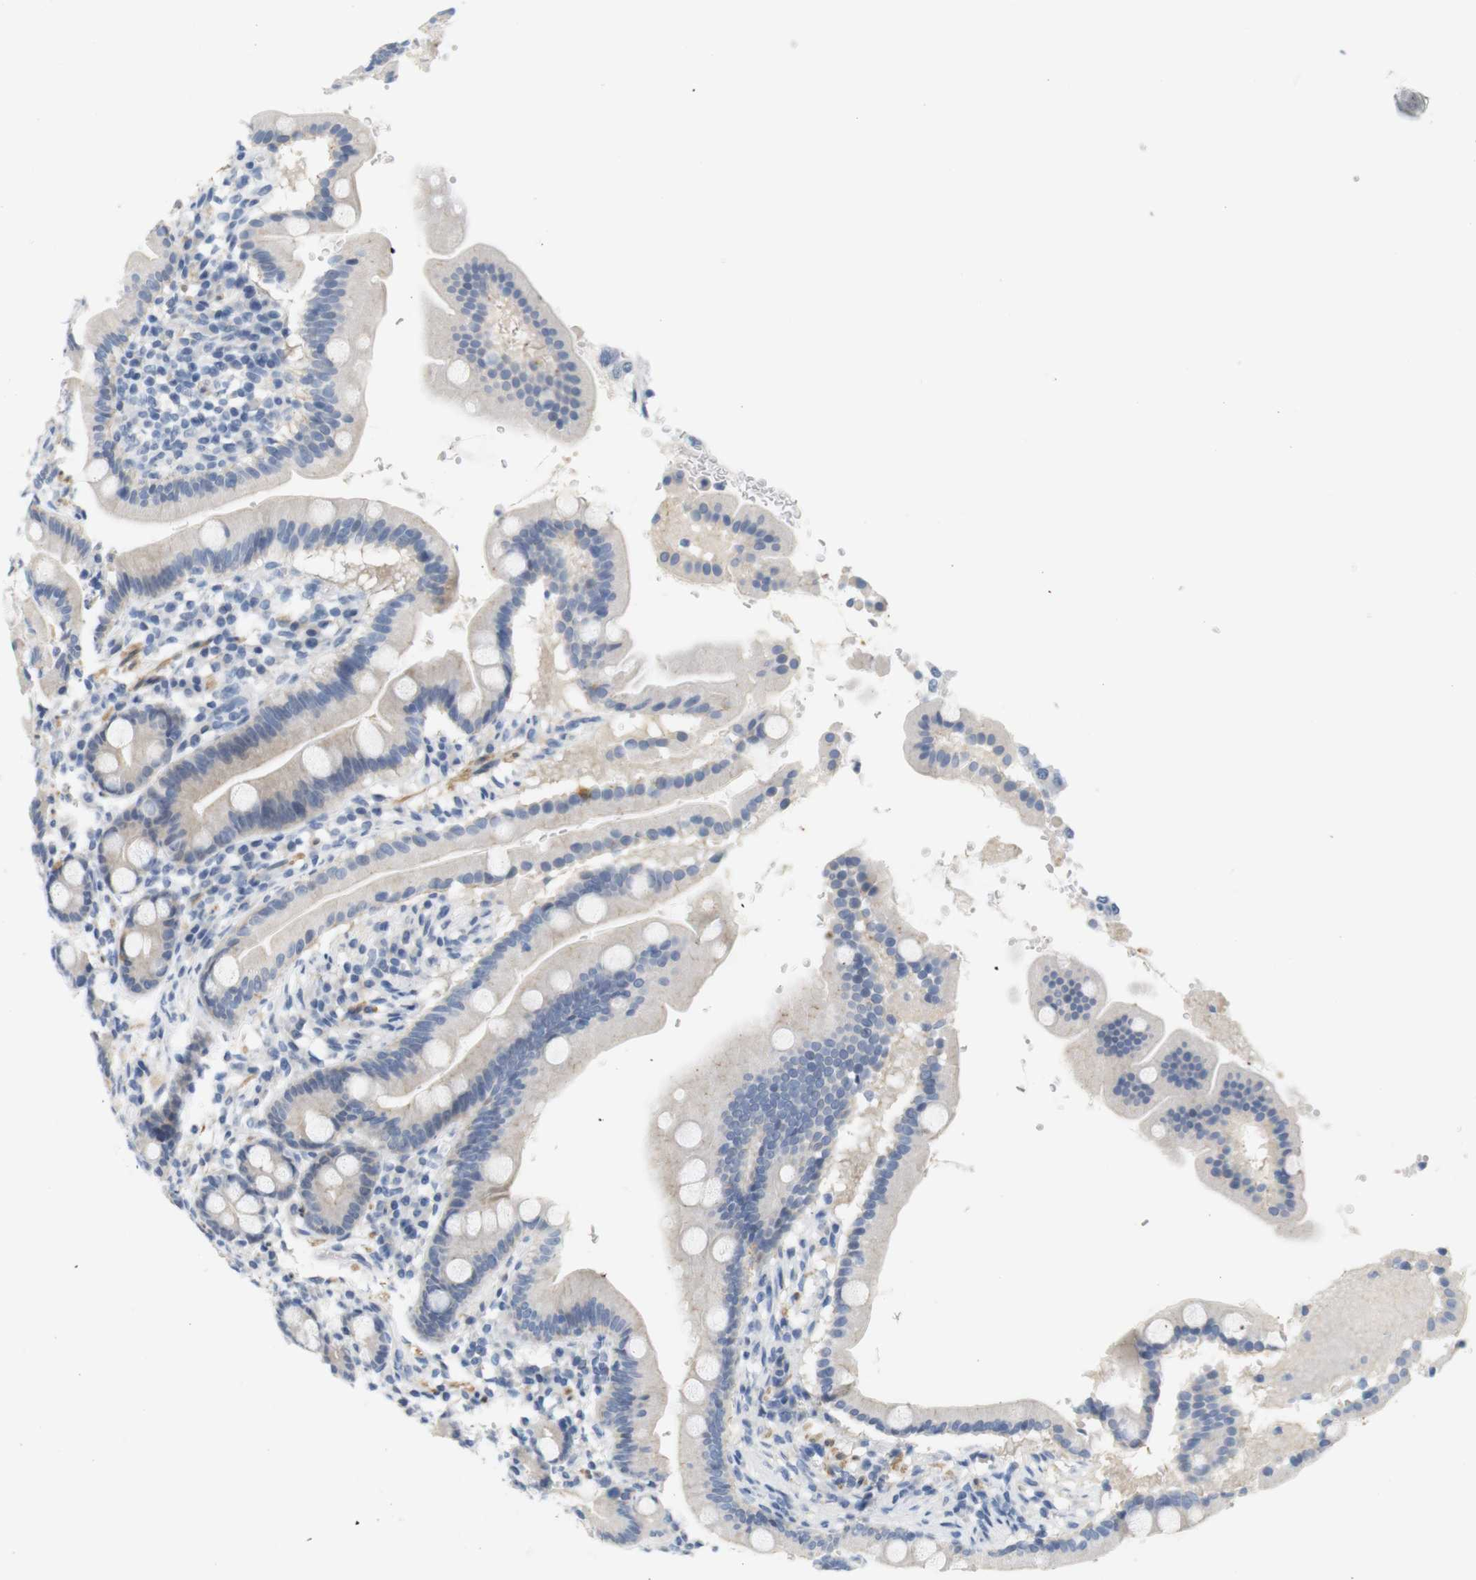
{"staining": {"intensity": "strong", "quantity": "<25%", "location": "cytoplasmic/membranous"}, "tissue": "duodenum", "cell_type": "Glandular cells", "image_type": "normal", "snomed": [{"axis": "morphology", "description": "Normal tissue, NOS"}, {"axis": "topography", "description": "Duodenum"}], "caption": "An immunohistochemistry image of benign tissue is shown. Protein staining in brown highlights strong cytoplasmic/membranous positivity in duodenum within glandular cells.", "gene": "HRH2", "patient": {"sex": "male", "age": 50}}